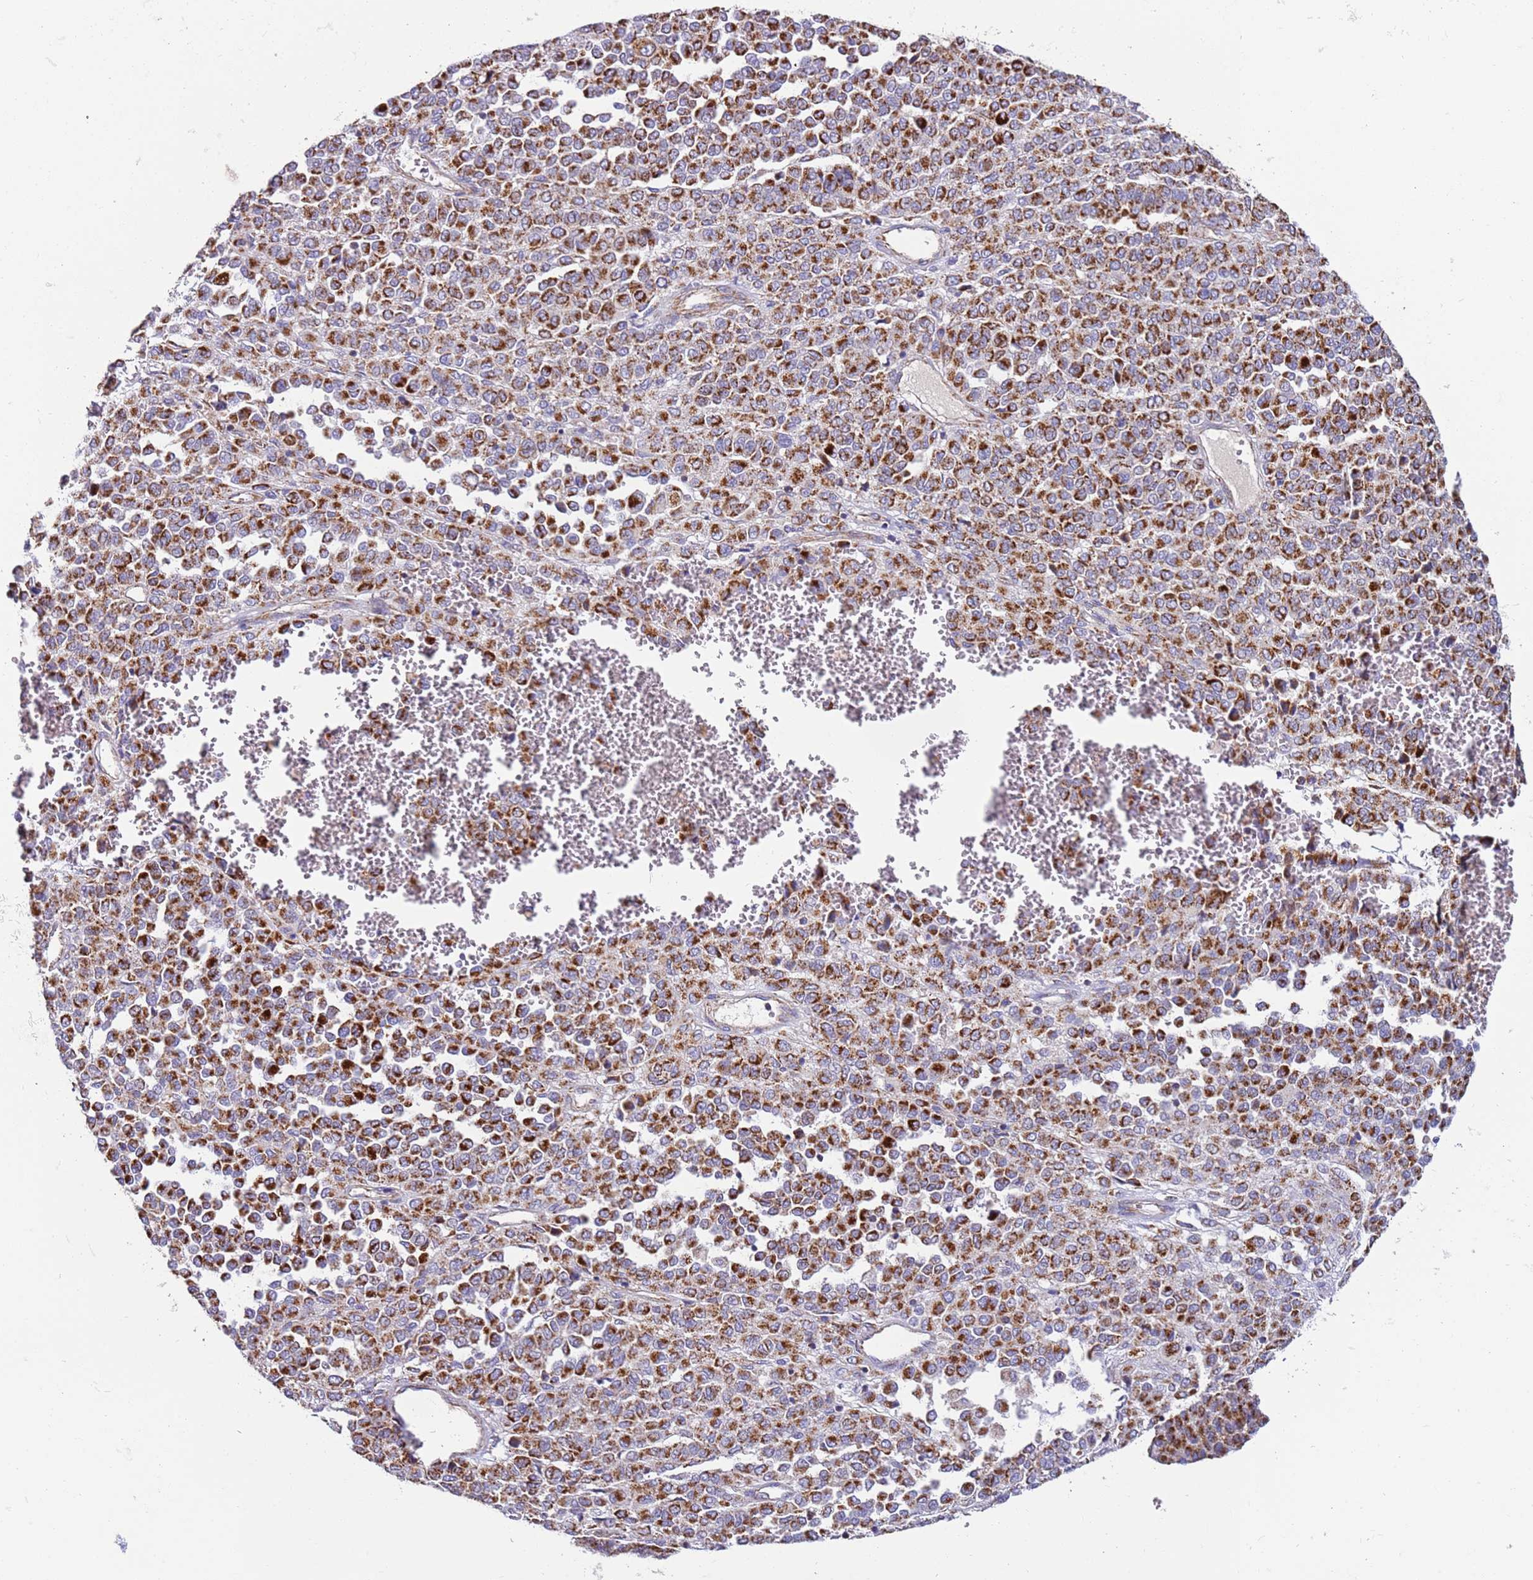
{"staining": {"intensity": "strong", "quantity": ">75%", "location": "cytoplasmic/membranous"}, "tissue": "melanoma", "cell_type": "Tumor cells", "image_type": "cancer", "snomed": [{"axis": "morphology", "description": "Malignant melanoma, Metastatic site"}, {"axis": "topography", "description": "Pancreas"}], "caption": "Melanoma stained for a protein (brown) exhibits strong cytoplasmic/membranous positive staining in approximately >75% of tumor cells.", "gene": "MRPL20", "patient": {"sex": "female", "age": 30}}